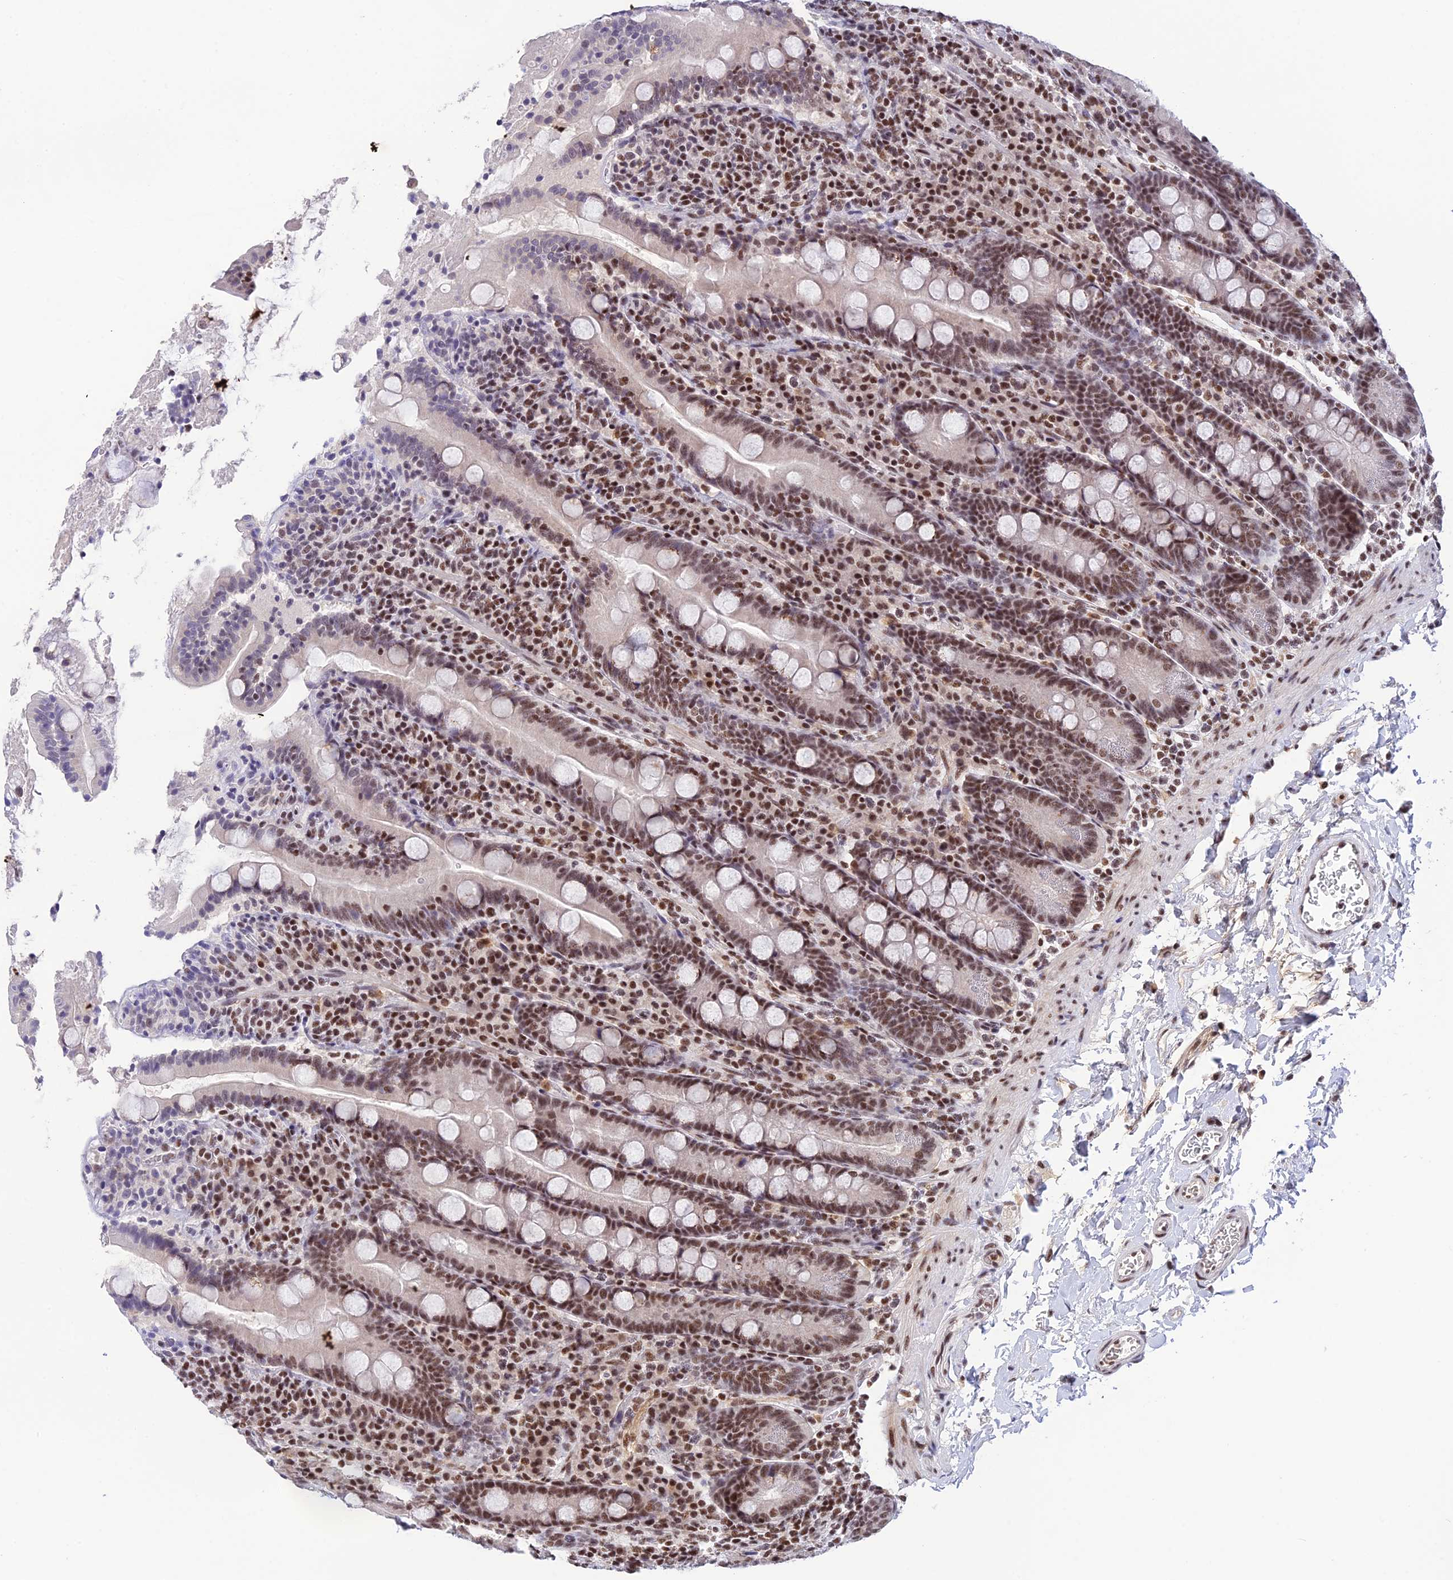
{"staining": {"intensity": "strong", "quantity": ">75%", "location": "nuclear"}, "tissue": "duodenum", "cell_type": "Glandular cells", "image_type": "normal", "snomed": [{"axis": "morphology", "description": "Normal tissue, NOS"}, {"axis": "topography", "description": "Duodenum"}], "caption": "Duodenum stained with a brown dye demonstrates strong nuclear positive staining in approximately >75% of glandular cells.", "gene": "THAP11", "patient": {"sex": "male", "age": 35}}